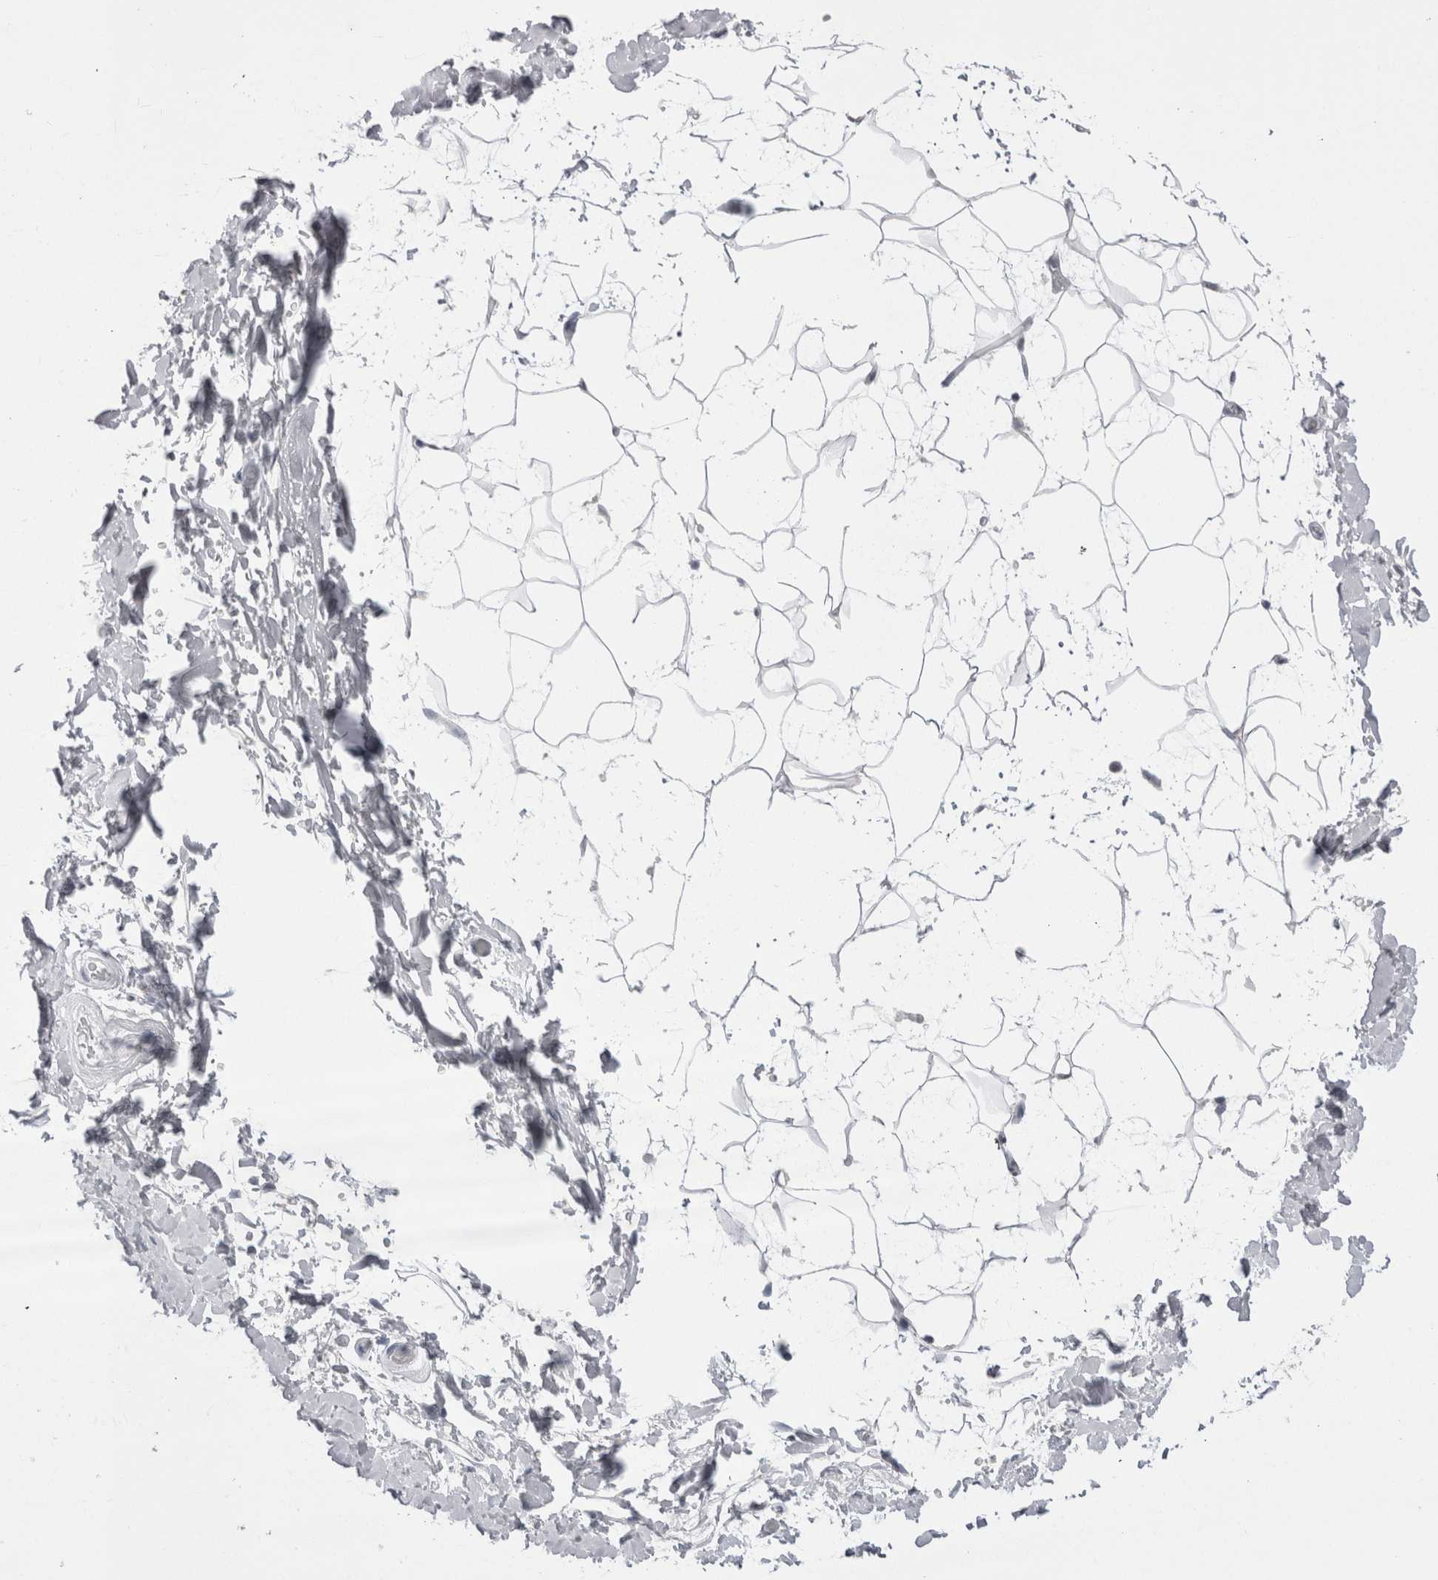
{"staining": {"intensity": "negative", "quantity": "none", "location": "none"}, "tissue": "adipose tissue", "cell_type": "Adipocytes", "image_type": "normal", "snomed": [{"axis": "morphology", "description": "Normal tissue, NOS"}, {"axis": "topography", "description": "Soft tissue"}], "caption": "Protein analysis of normal adipose tissue exhibits no significant positivity in adipocytes. The staining was performed using DAB (3,3'-diaminobenzidine) to visualize the protein expression in brown, while the nuclei were stained in blue with hematoxylin (Magnification: 20x).", "gene": "FNDC8", "patient": {"sex": "male", "age": 72}}